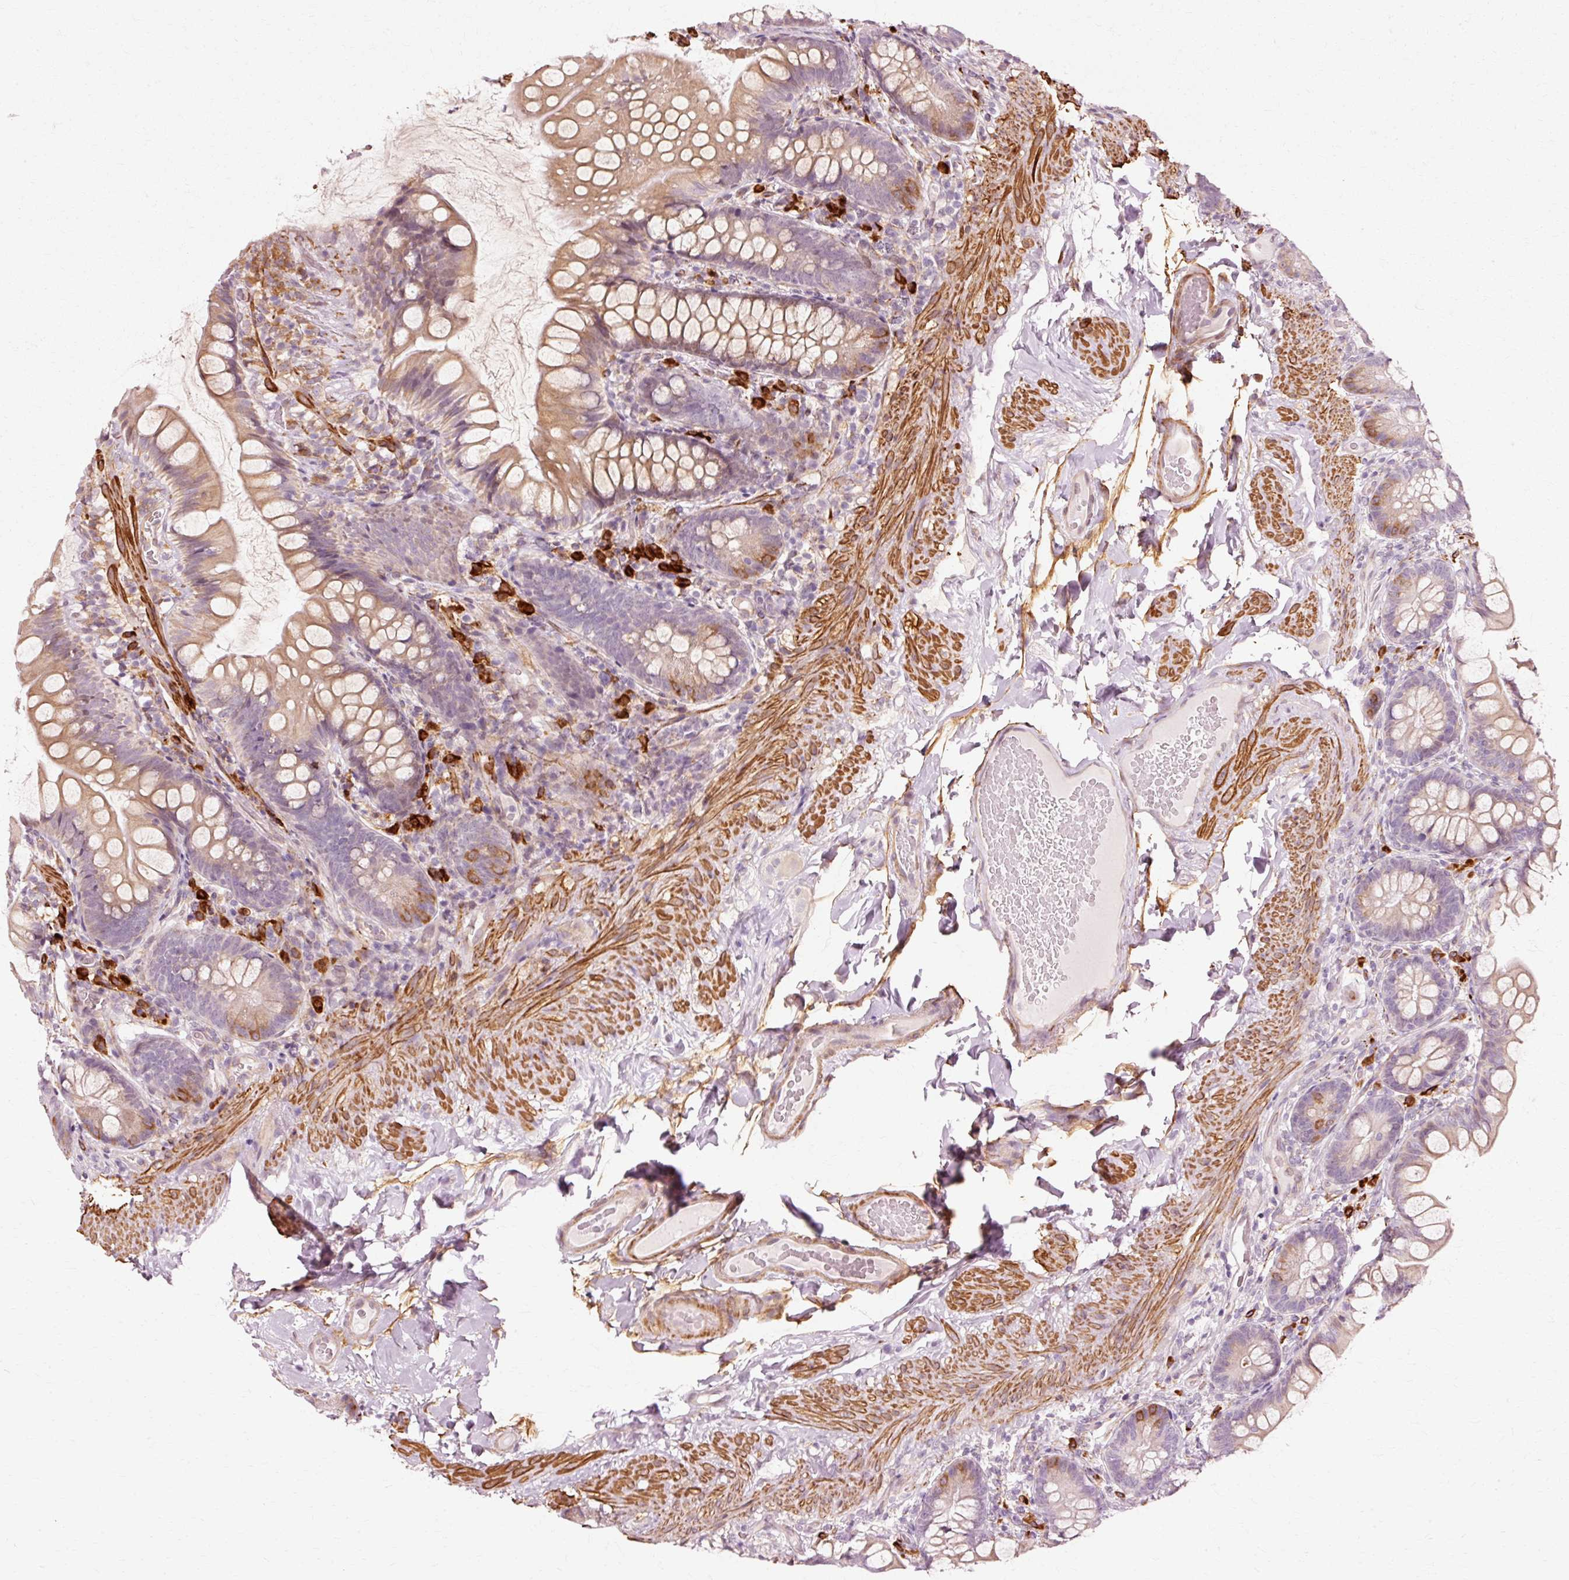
{"staining": {"intensity": "moderate", "quantity": "25%-75%", "location": "cytoplasmic/membranous"}, "tissue": "small intestine", "cell_type": "Glandular cells", "image_type": "normal", "snomed": [{"axis": "morphology", "description": "Normal tissue, NOS"}, {"axis": "topography", "description": "Small intestine"}], "caption": "Small intestine stained with immunohistochemistry (IHC) reveals moderate cytoplasmic/membranous positivity in about 25%-75% of glandular cells. Using DAB (brown) and hematoxylin (blue) stains, captured at high magnification using brightfield microscopy.", "gene": "RANBP2", "patient": {"sex": "male", "age": 70}}